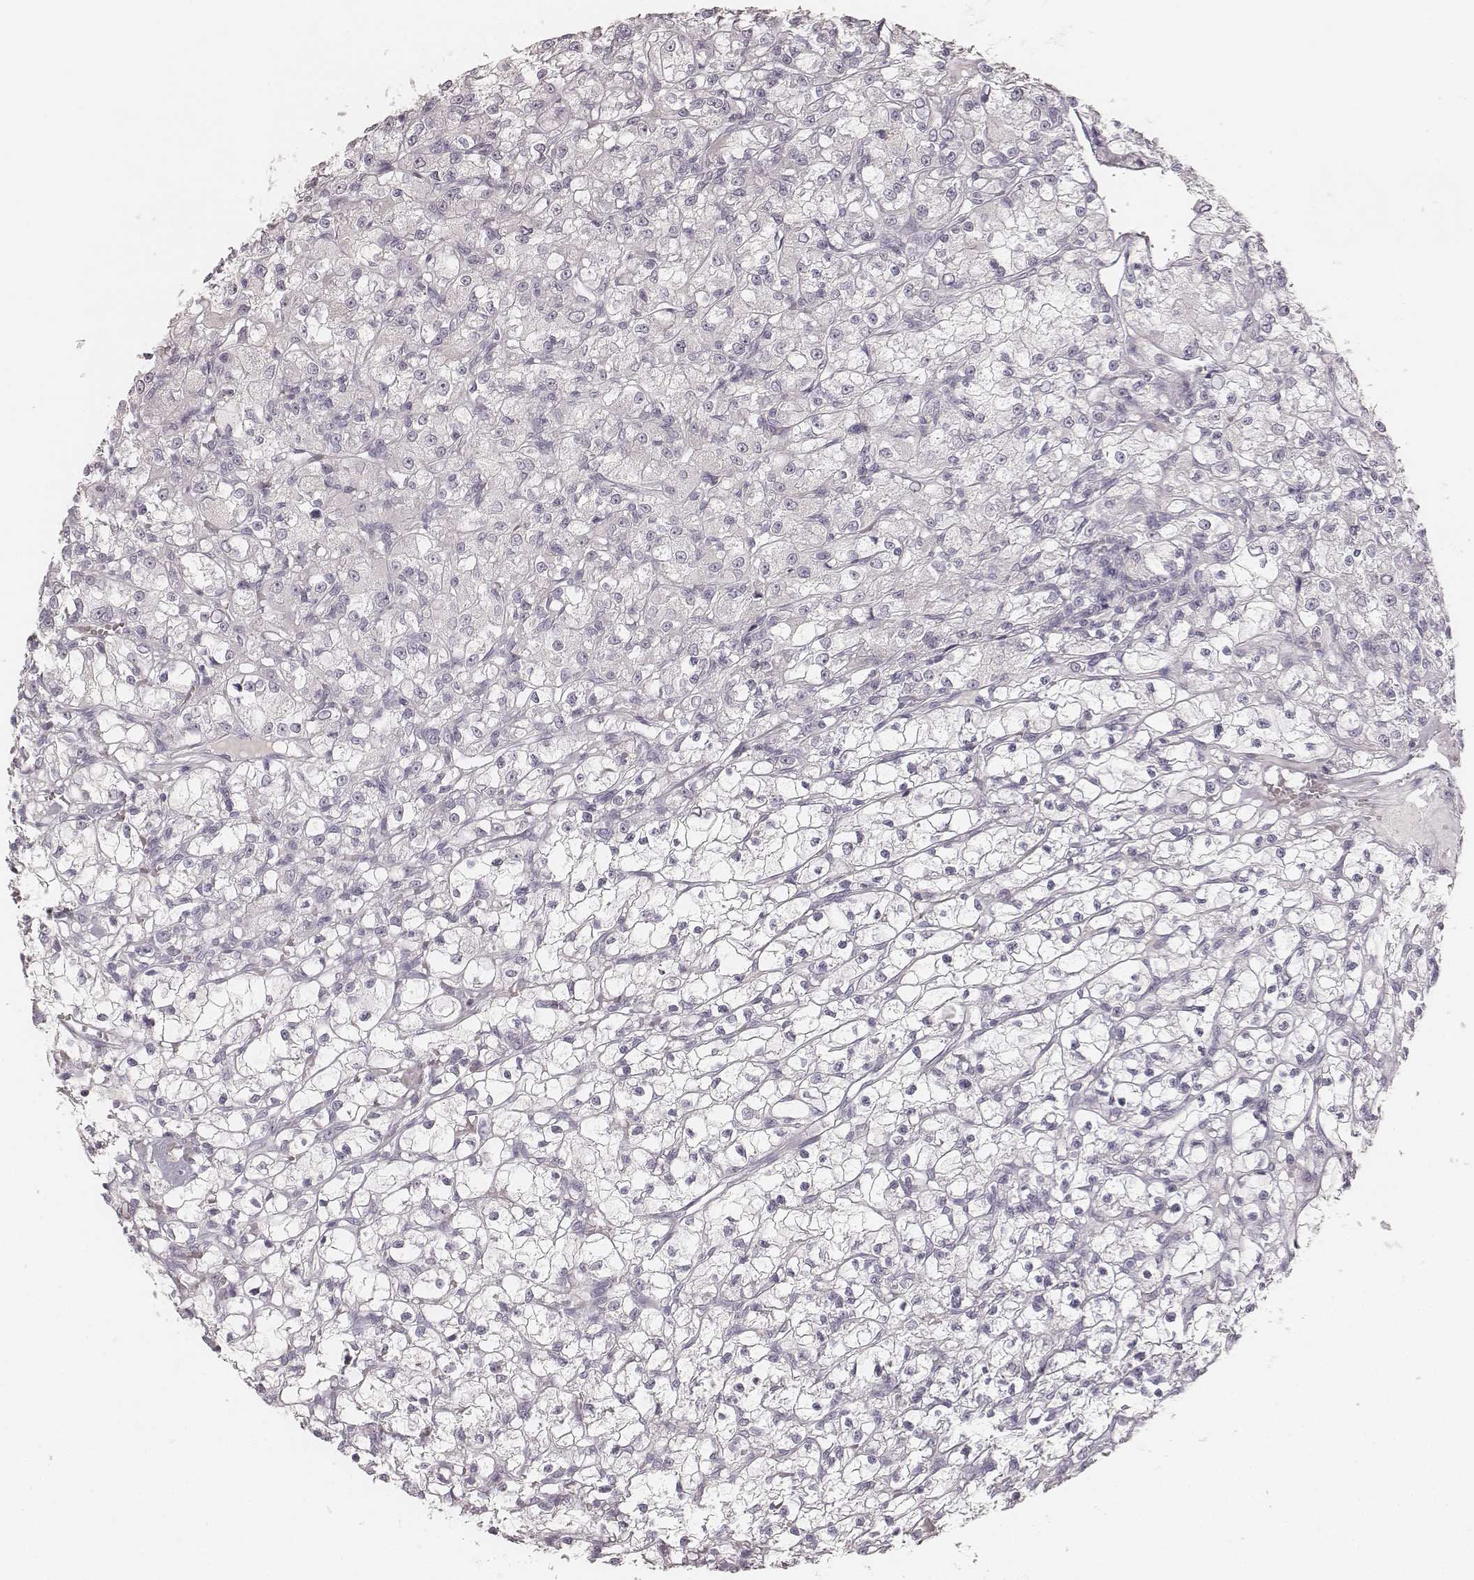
{"staining": {"intensity": "negative", "quantity": "none", "location": "none"}, "tissue": "renal cancer", "cell_type": "Tumor cells", "image_type": "cancer", "snomed": [{"axis": "morphology", "description": "Adenocarcinoma, NOS"}, {"axis": "topography", "description": "Kidney"}], "caption": "Immunohistochemistry (IHC) of renal adenocarcinoma exhibits no expression in tumor cells.", "gene": "KRT31", "patient": {"sex": "female", "age": 59}}